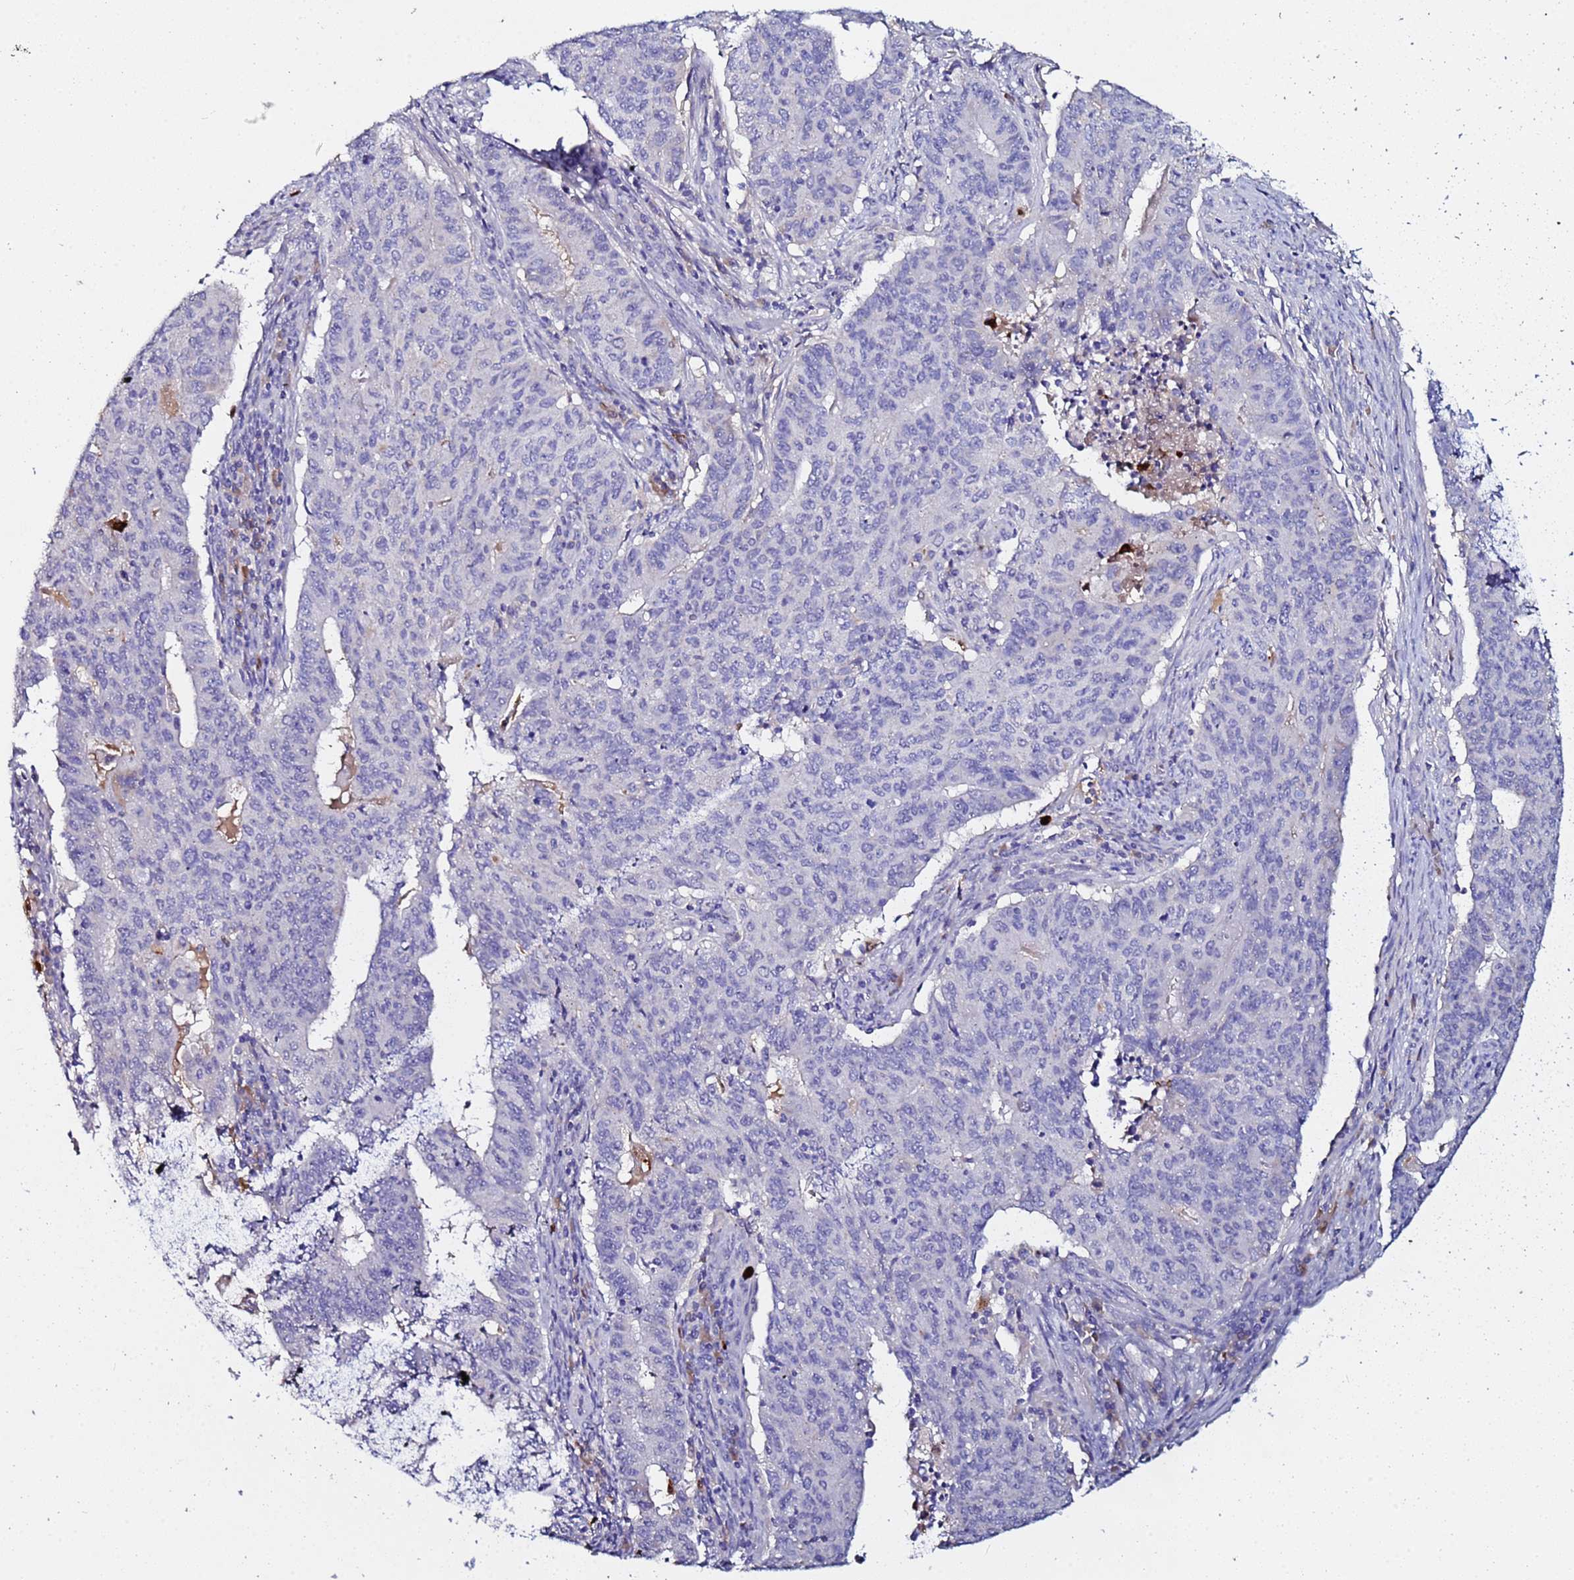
{"staining": {"intensity": "negative", "quantity": "none", "location": "none"}, "tissue": "endometrial cancer", "cell_type": "Tumor cells", "image_type": "cancer", "snomed": [{"axis": "morphology", "description": "Adenocarcinoma, NOS"}, {"axis": "topography", "description": "Endometrium"}], "caption": "A high-resolution photomicrograph shows IHC staining of endometrial cancer (adenocarcinoma), which exhibits no significant staining in tumor cells. (DAB (3,3'-diaminobenzidine) IHC, high magnification).", "gene": "TUBAL3", "patient": {"sex": "female", "age": 59}}